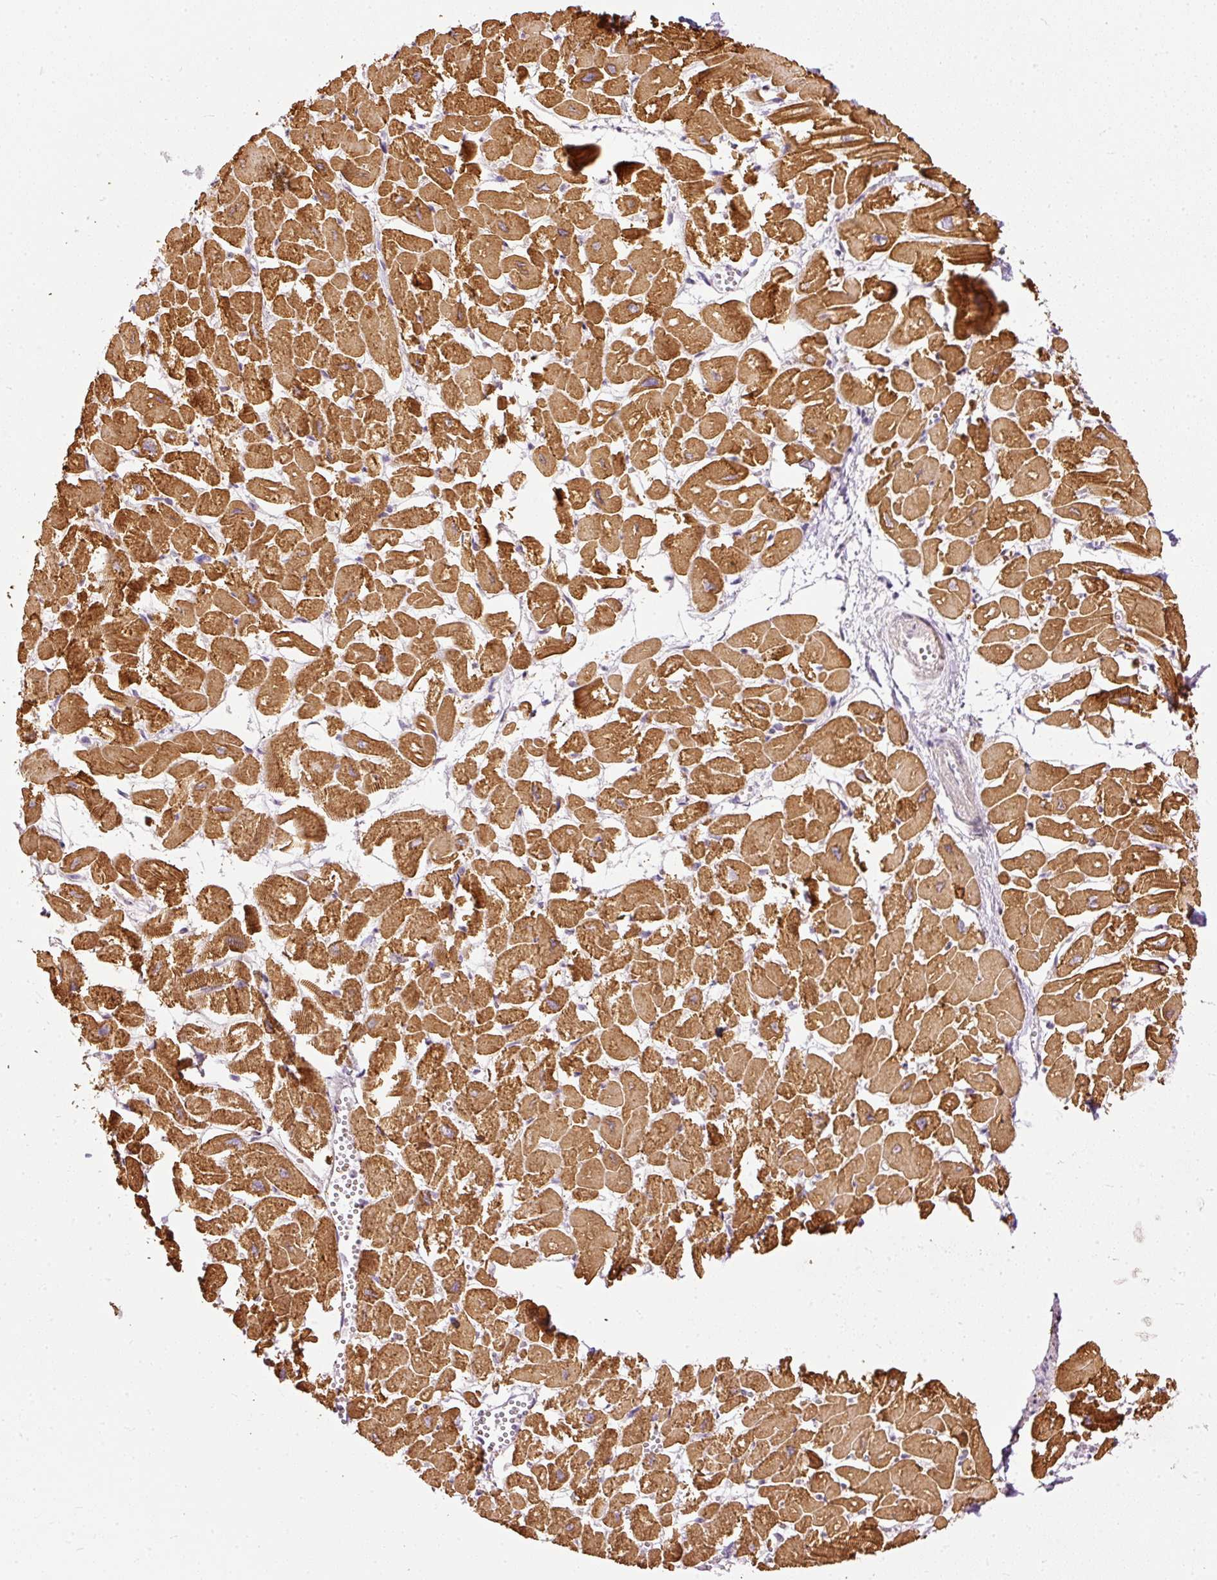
{"staining": {"intensity": "strong", "quantity": ">75%", "location": "cytoplasmic/membranous"}, "tissue": "heart muscle", "cell_type": "Cardiomyocytes", "image_type": "normal", "snomed": [{"axis": "morphology", "description": "Normal tissue, NOS"}, {"axis": "topography", "description": "Heart"}], "caption": "Protein expression analysis of benign heart muscle shows strong cytoplasmic/membranous expression in about >75% of cardiomyocytes. (DAB (3,3'-diaminobenzidine) = brown stain, brightfield microscopy at high magnification).", "gene": "PAQR9", "patient": {"sex": "male", "age": 54}}